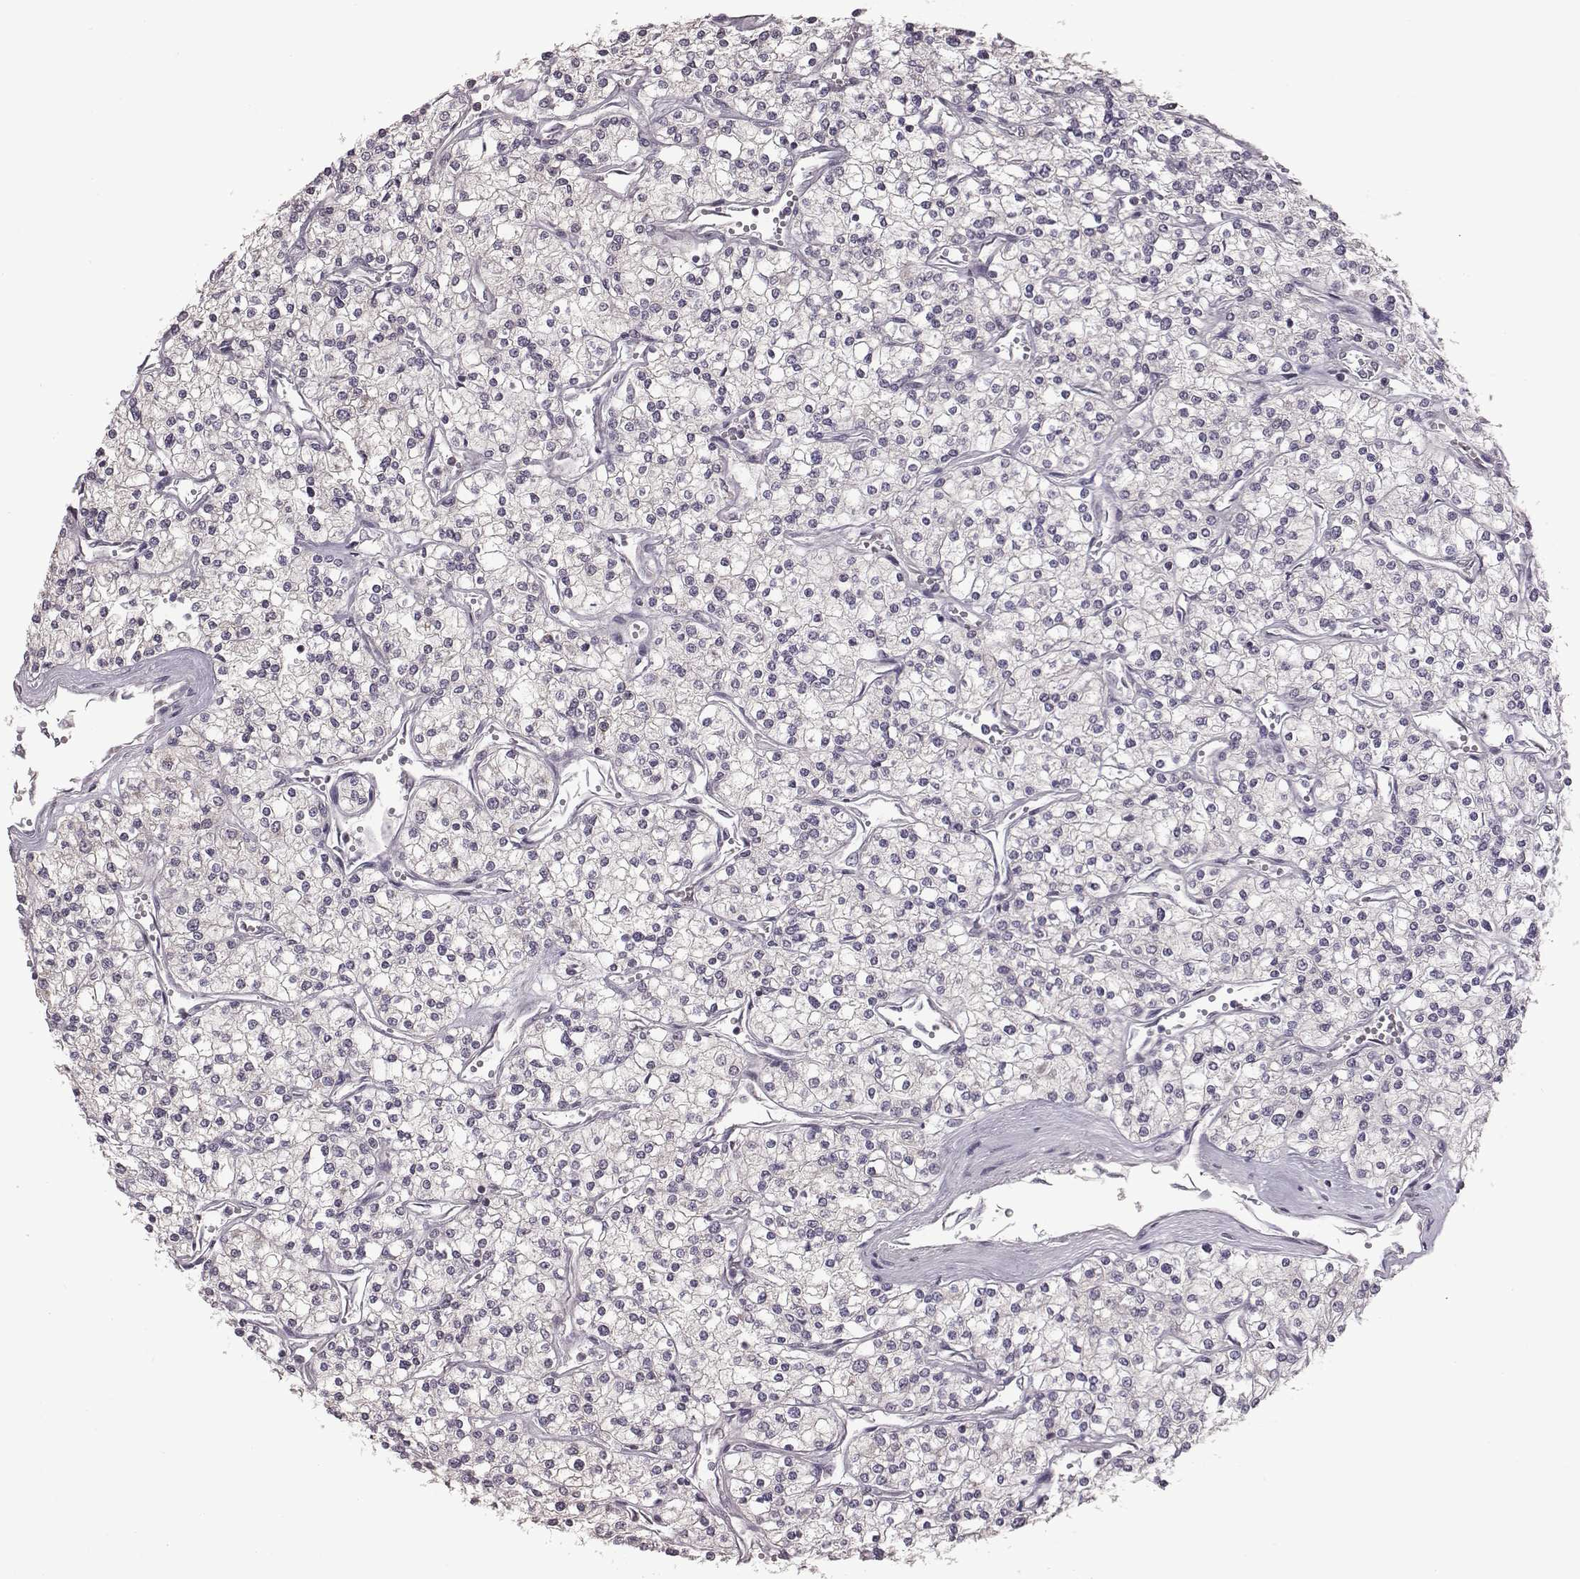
{"staining": {"intensity": "negative", "quantity": "none", "location": "none"}, "tissue": "renal cancer", "cell_type": "Tumor cells", "image_type": "cancer", "snomed": [{"axis": "morphology", "description": "Adenocarcinoma, NOS"}, {"axis": "topography", "description": "Kidney"}], "caption": "High power microscopy micrograph of an immunohistochemistry (IHC) photomicrograph of renal adenocarcinoma, revealing no significant expression in tumor cells. (Stains: DAB (3,3'-diaminobenzidine) immunohistochemistry (IHC) with hematoxylin counter stain, Microscopy: brightfield microscopy at high magnification).", "gene": "BICDL1", "patient": {"sex": "male", "age": 80}}